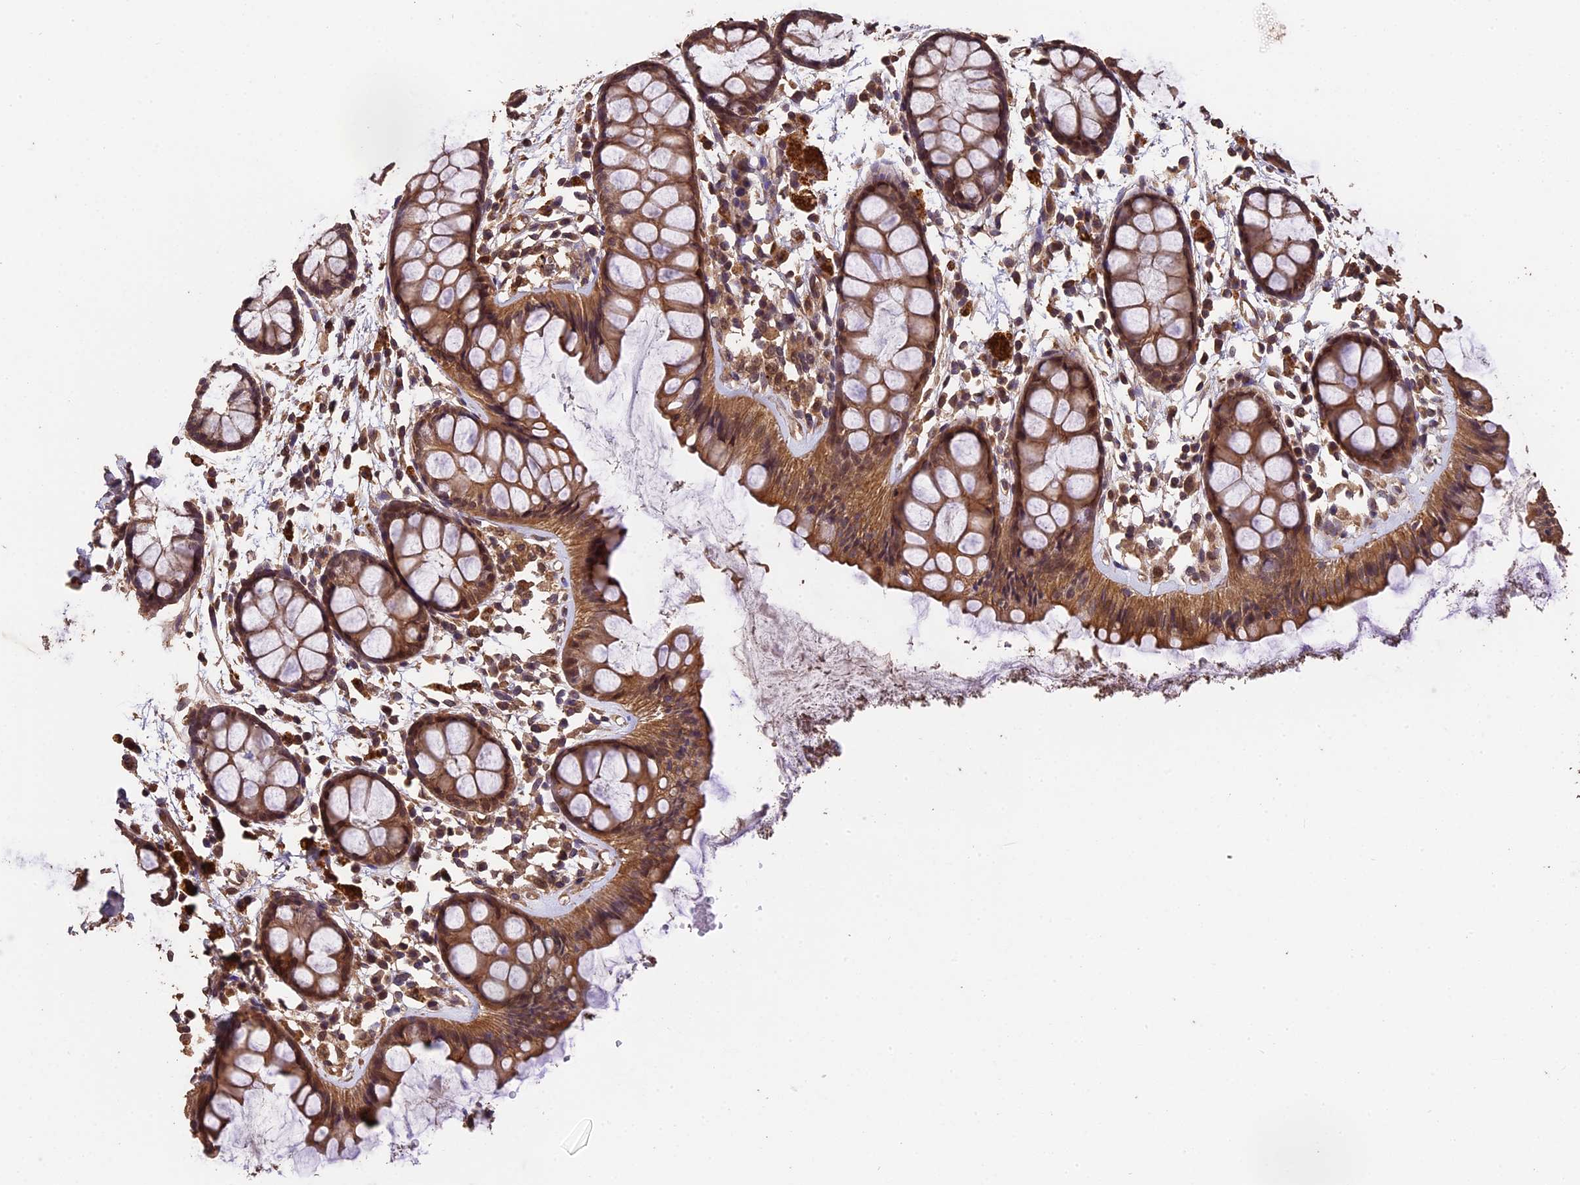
{"staining": {"intensity": "moderate", "quantity": ">75%", "location": "cytoplasmic/membranous"}, "tissue": "rectum", "cell_type": "Glandular cells", "image_type": "normal", "snomed": [{"axis": "morphology", "description": "Normal tissue, NOS"}, {"axis": "topography", "description": "Rectum"}], "caption": "This photomicrograph exhibits immunohistochemistry staining of normal rectum, with medium moderate cytoplasmic/membranous staining in about >75% of glandular cells.", "gene": "CHD9", "patient": {"sex": "female", "age": 66}}